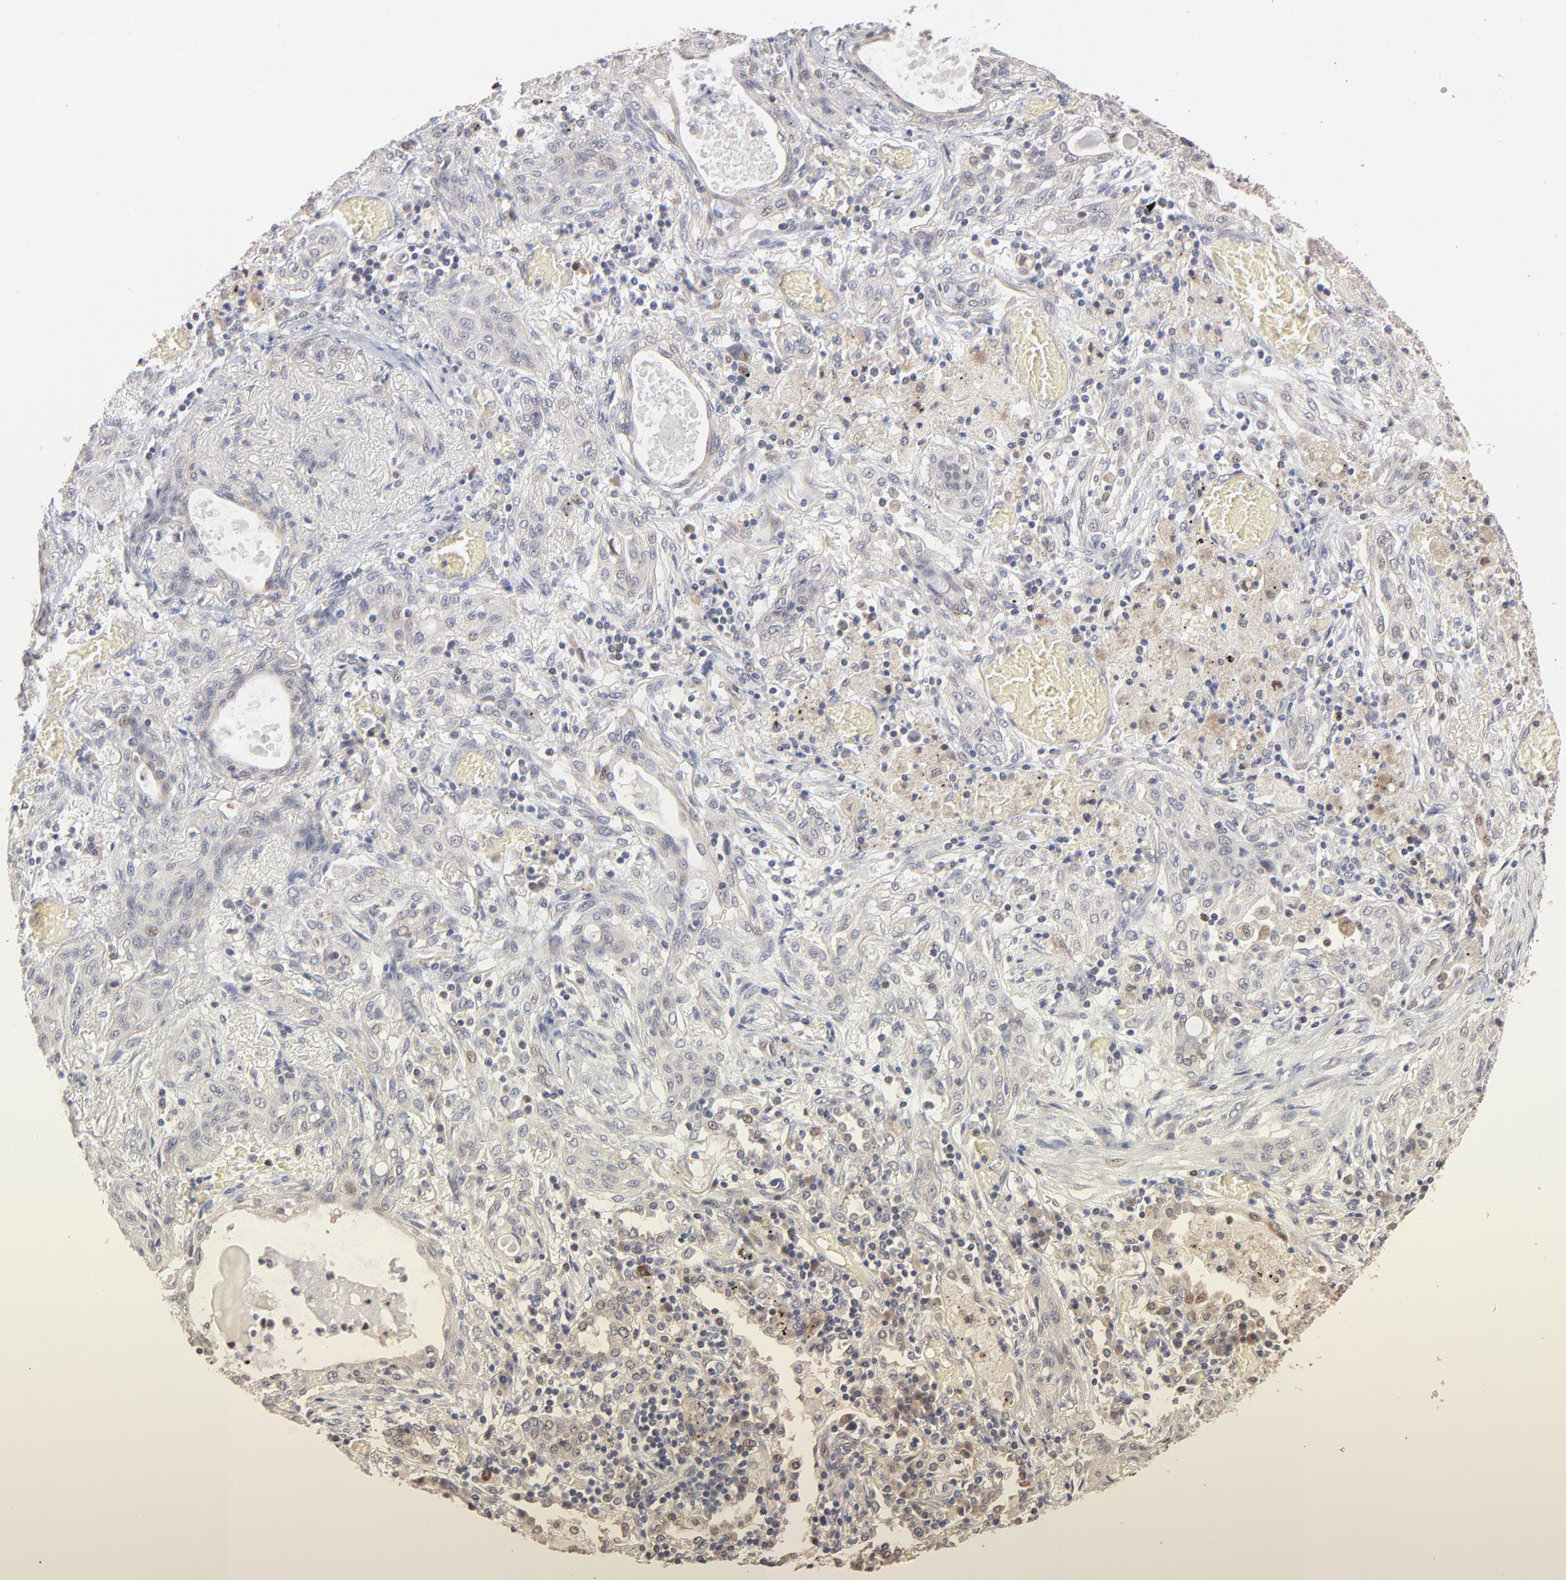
{"staining": {"intensity": "negative", "quantity": "none", "location": "none"}, "tissue": "lung cancer", "cell_type": "Tumor cells", "image_type": "cancer", "snomed": [{"axis": "morphology", "description": "Squamous cell carcinoma, NOS"}, {"axis": "topography", "description": "Lung"}], "caption": "Tumor cells are negative for brown protein staining in squamous cell carcinoma (lung).", "gene": "MSL2", "patient": {"sex": "female", "age": 47}}